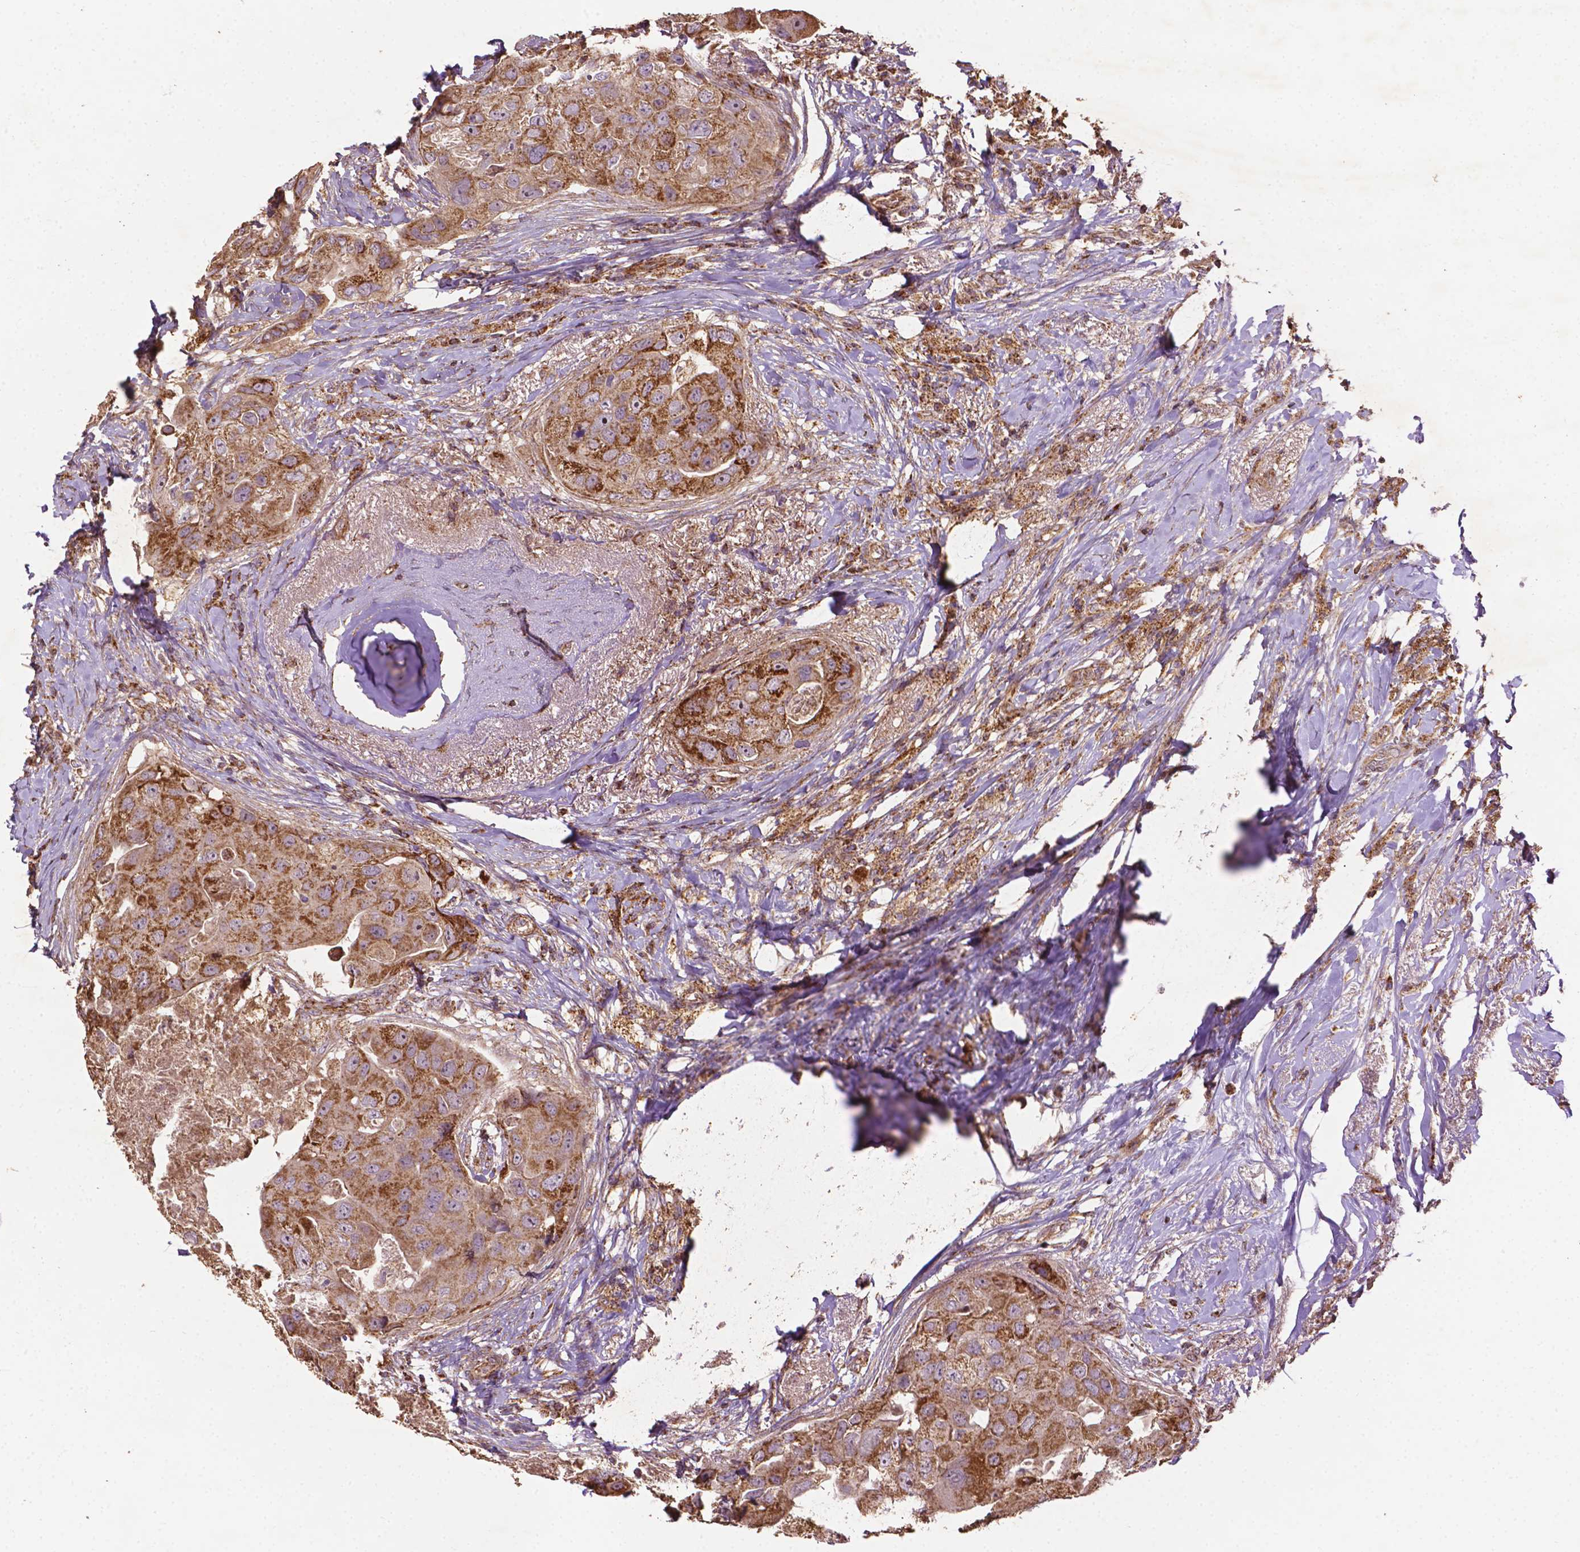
{"staining": {"intensity": "moderate", "quantity": ">75%", "location": "cytoplasmic/membranous"}, "tissue": "breast cancer", "cell_type": "Tumor cells", "image_type": "cancer", "snomed": [{"axis": "morphology", "description": "Duct carcinoma"}, {"axis": "topography", "description": "Breast"}], "caption": "This photomicrograph displays immunohistochemistry (IHC) staining of invasive ductal carcinoma (breast), with medium moderate cytoplasmic/membranous staining in approximately >75% of tumor cells.", "gene": "LRR1", "patient": {"sex": "female", "age": 43}}